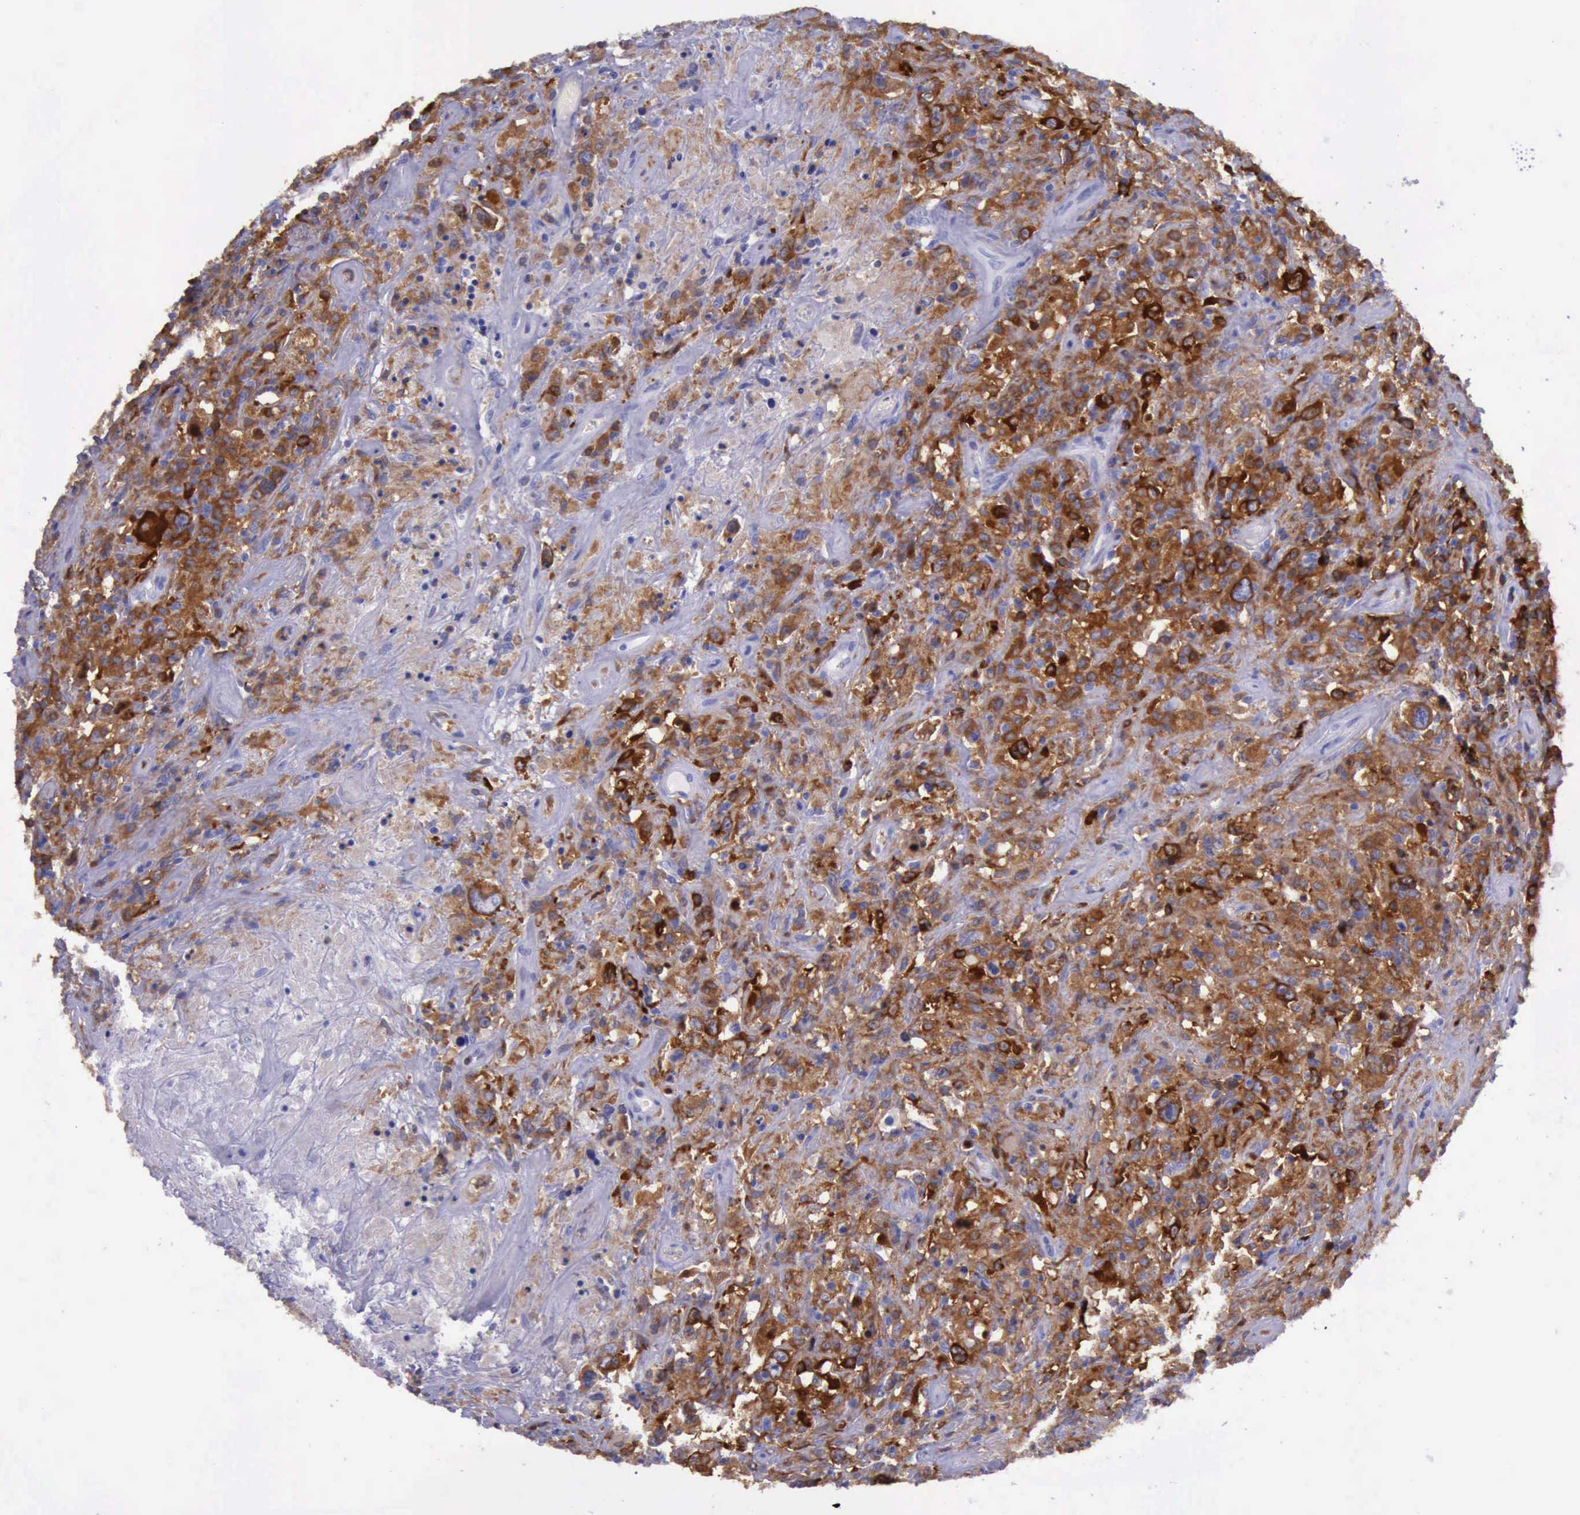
{"staining": {"intensity": "strong", "quantity": "25%-75%", "location": "cytoplasmic/membranous"}, "tissue": "lymphoma", "cell_type": "Tumor cells", "image_type": "cancer", "snomed": [{"axis": "morphology", "description": "Hodgkin's disease, NOS"}, {"axis": "topography", "description": "Lymph node"}], "caption": "A micrograph of lymphoma stained for a protein shows strong cytoplasmic/membranous brown staining in tumor cells.", "gene": "BTK", "patient": {"sex": "male", "age": 46}}